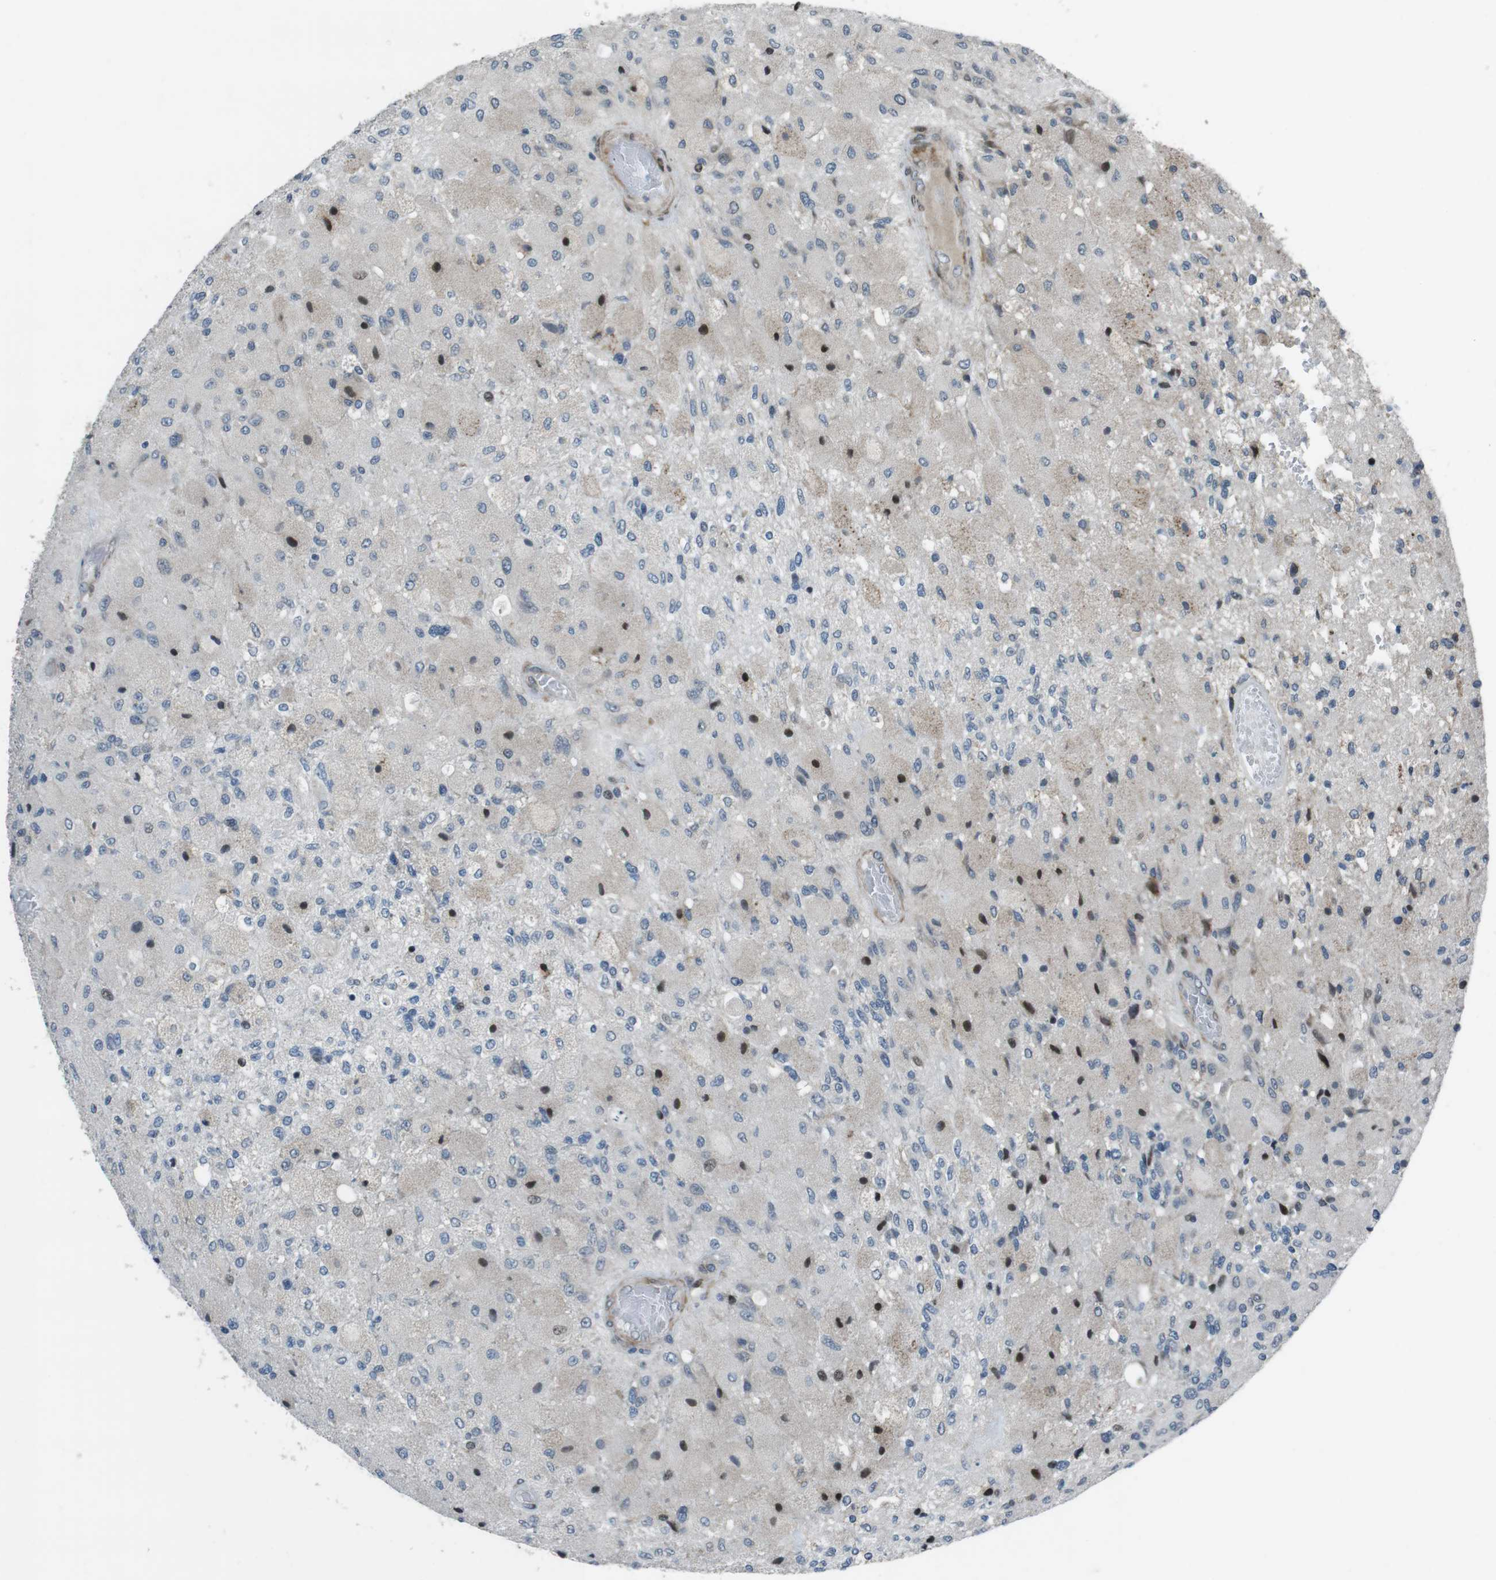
{"staining": {"intensity": "strong", "quantity": "<25%", "location": "nuclear"}, "tissue": "glioma", "cell_type": "Tumor cells", "image_type": "cancer", "snomed": [{"axis": "morphology", "description": "Normal tissue, NOS"}, {"axis": "morphology", "description": "Glioma, malignant, High grade"}, {"axis": "topography", "description": "Cerebral cortex"}], "caption": "DAB immunohistochemical staining of human glioma shows strong nuclear protein expression in approximately <25% of tumor cells. The staining was performed using DAB to visualize the protein expression in brown, while the nuclei were stained in blue with hematoxylin (Magnification: 20x).", "gene": "PBRM1", "patient": {"sex": "male", "age": 77}}